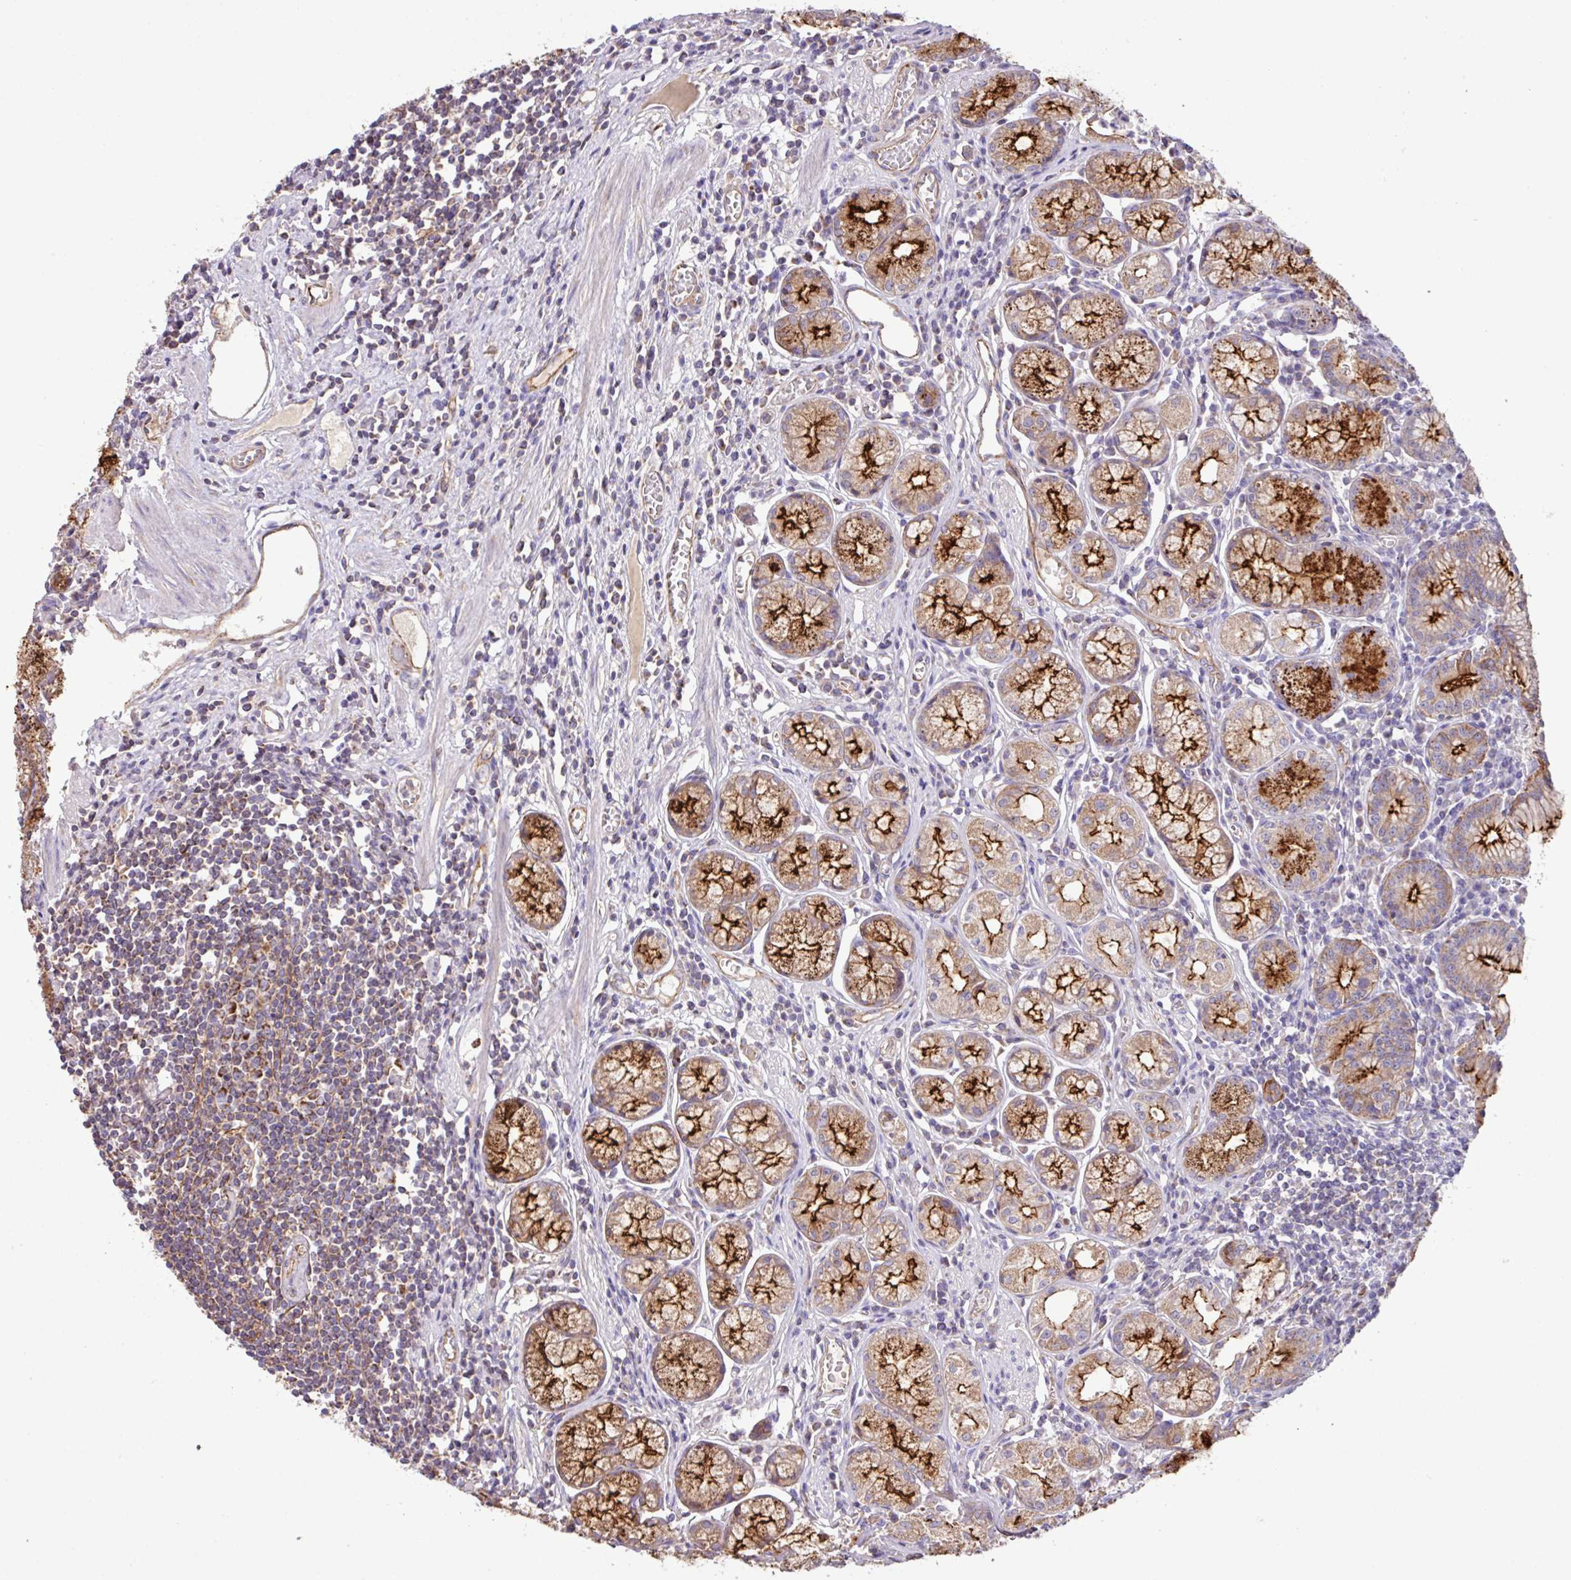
{"staining": {"intensity": "strong", "quantity": ">75%", "location": "cytoplasmic/membranous"}, "tissue": "stomach", "cell_type": "Glandular cells", "image_type": "normal", "snomed": [{"axis": "morphology", "description": "Normal tissue, NOS"}, {"axis": "topography", "description": "Stomach"}], "caption": "A micrograph of stomach stained for a protein demonstrates strong cytoplasmic/membranous brown staining in glandular cells. (DAB IHC with brightfield microscopy, high magnification).", "gene": "LRRC53", "patient": {"sex": "male", "age": 55}}